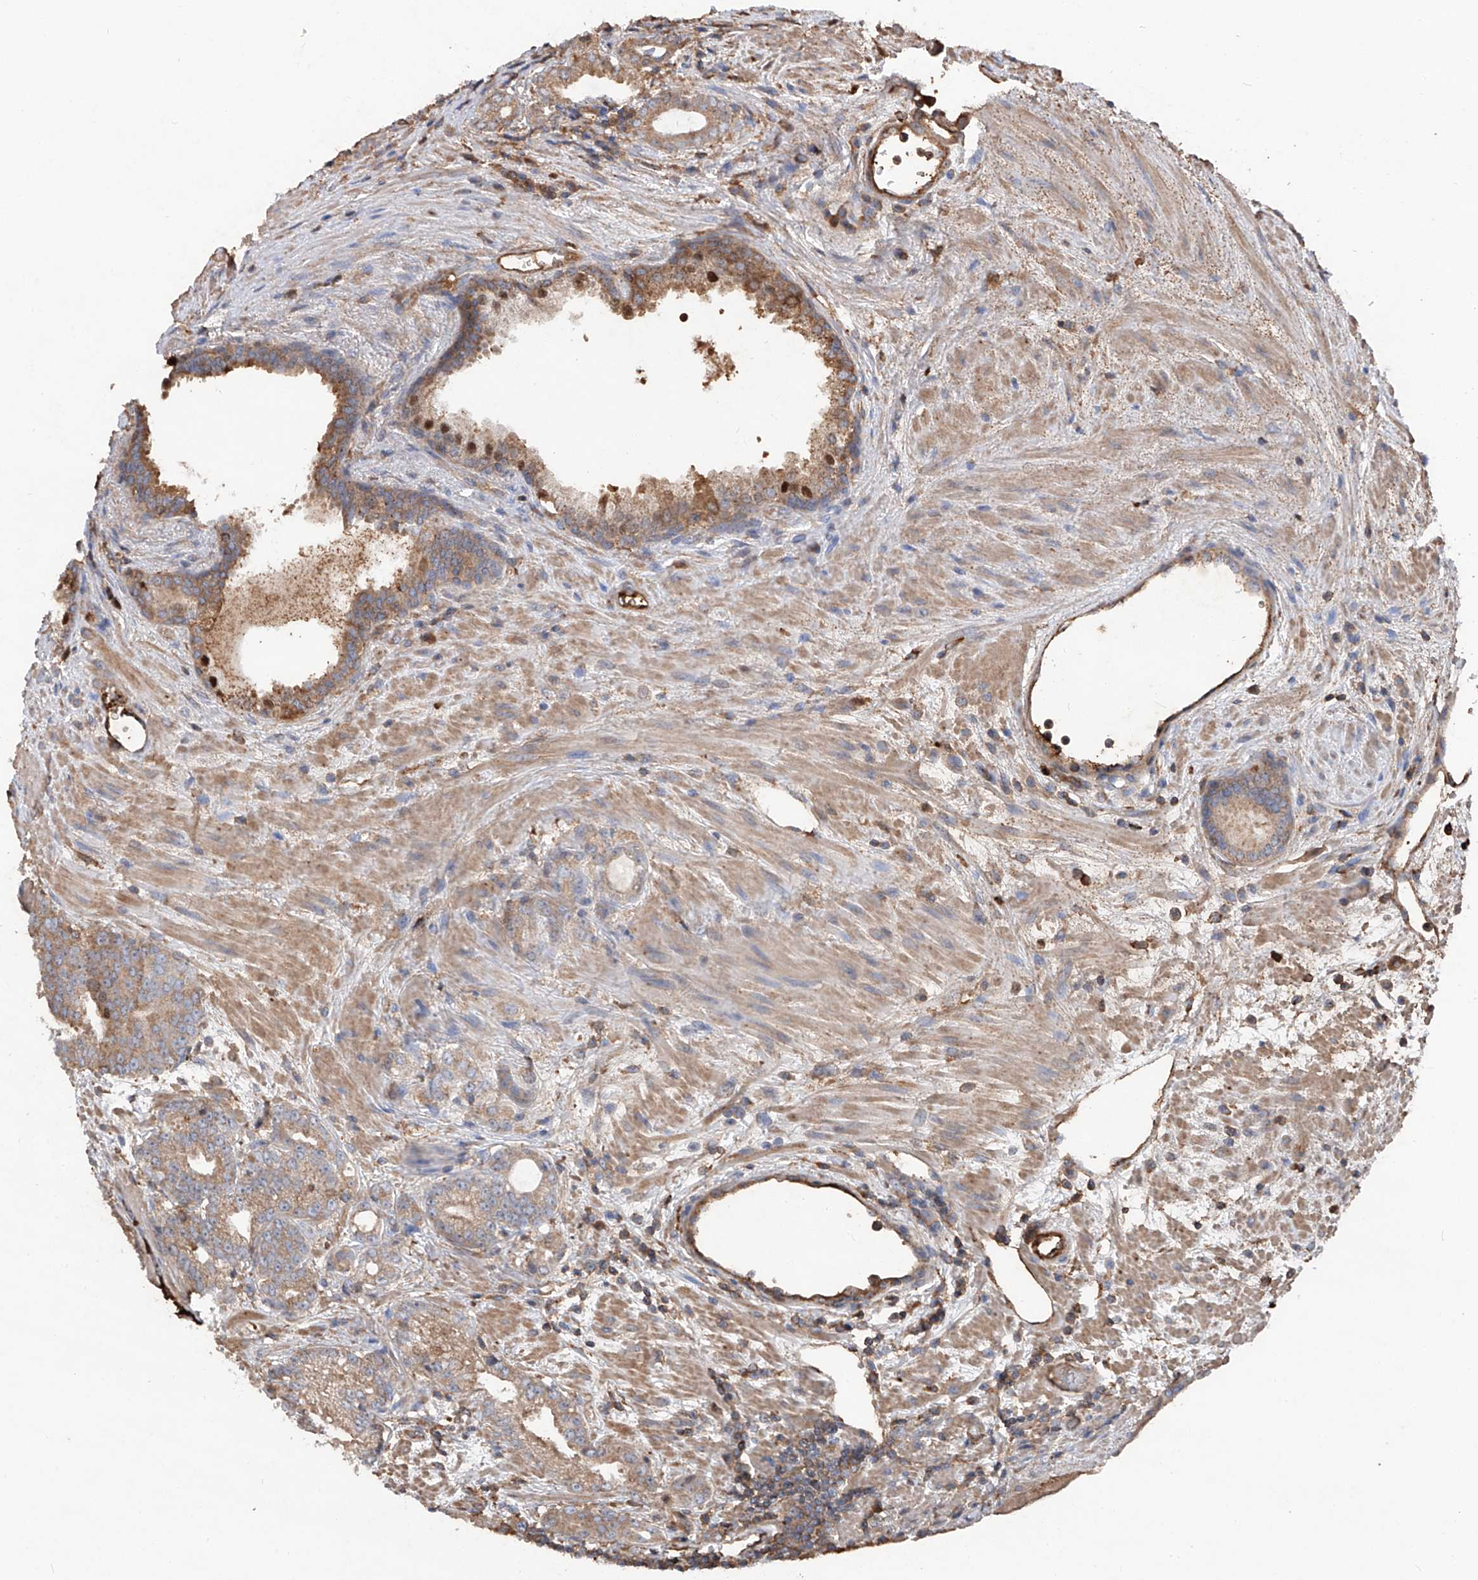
{"staining": {"intensity": "moderate", "quantity": "<25%", "location": "cytoplasmic/membranous"}, "tissue": "prostate cancer", "cell_type": "Tumor cells", "image_type": "cancer", "snomed": [{"axis": "morphology", "description": "Normal morphology"}, {"axis": "morphology", "description": "Adenocarcinoma, Low grade"}, {"axis": "topography", "description": "Prostate"}], "caption": "IHC photomicrograph of human prostate cancer stained for a protein (brown), which reveals low levels of moderate cytoplasmic/membranous positivity in approximately <25% of tumor cells.", "gene": "EDN1", "patient": {"sex": "male", "age": 72}}